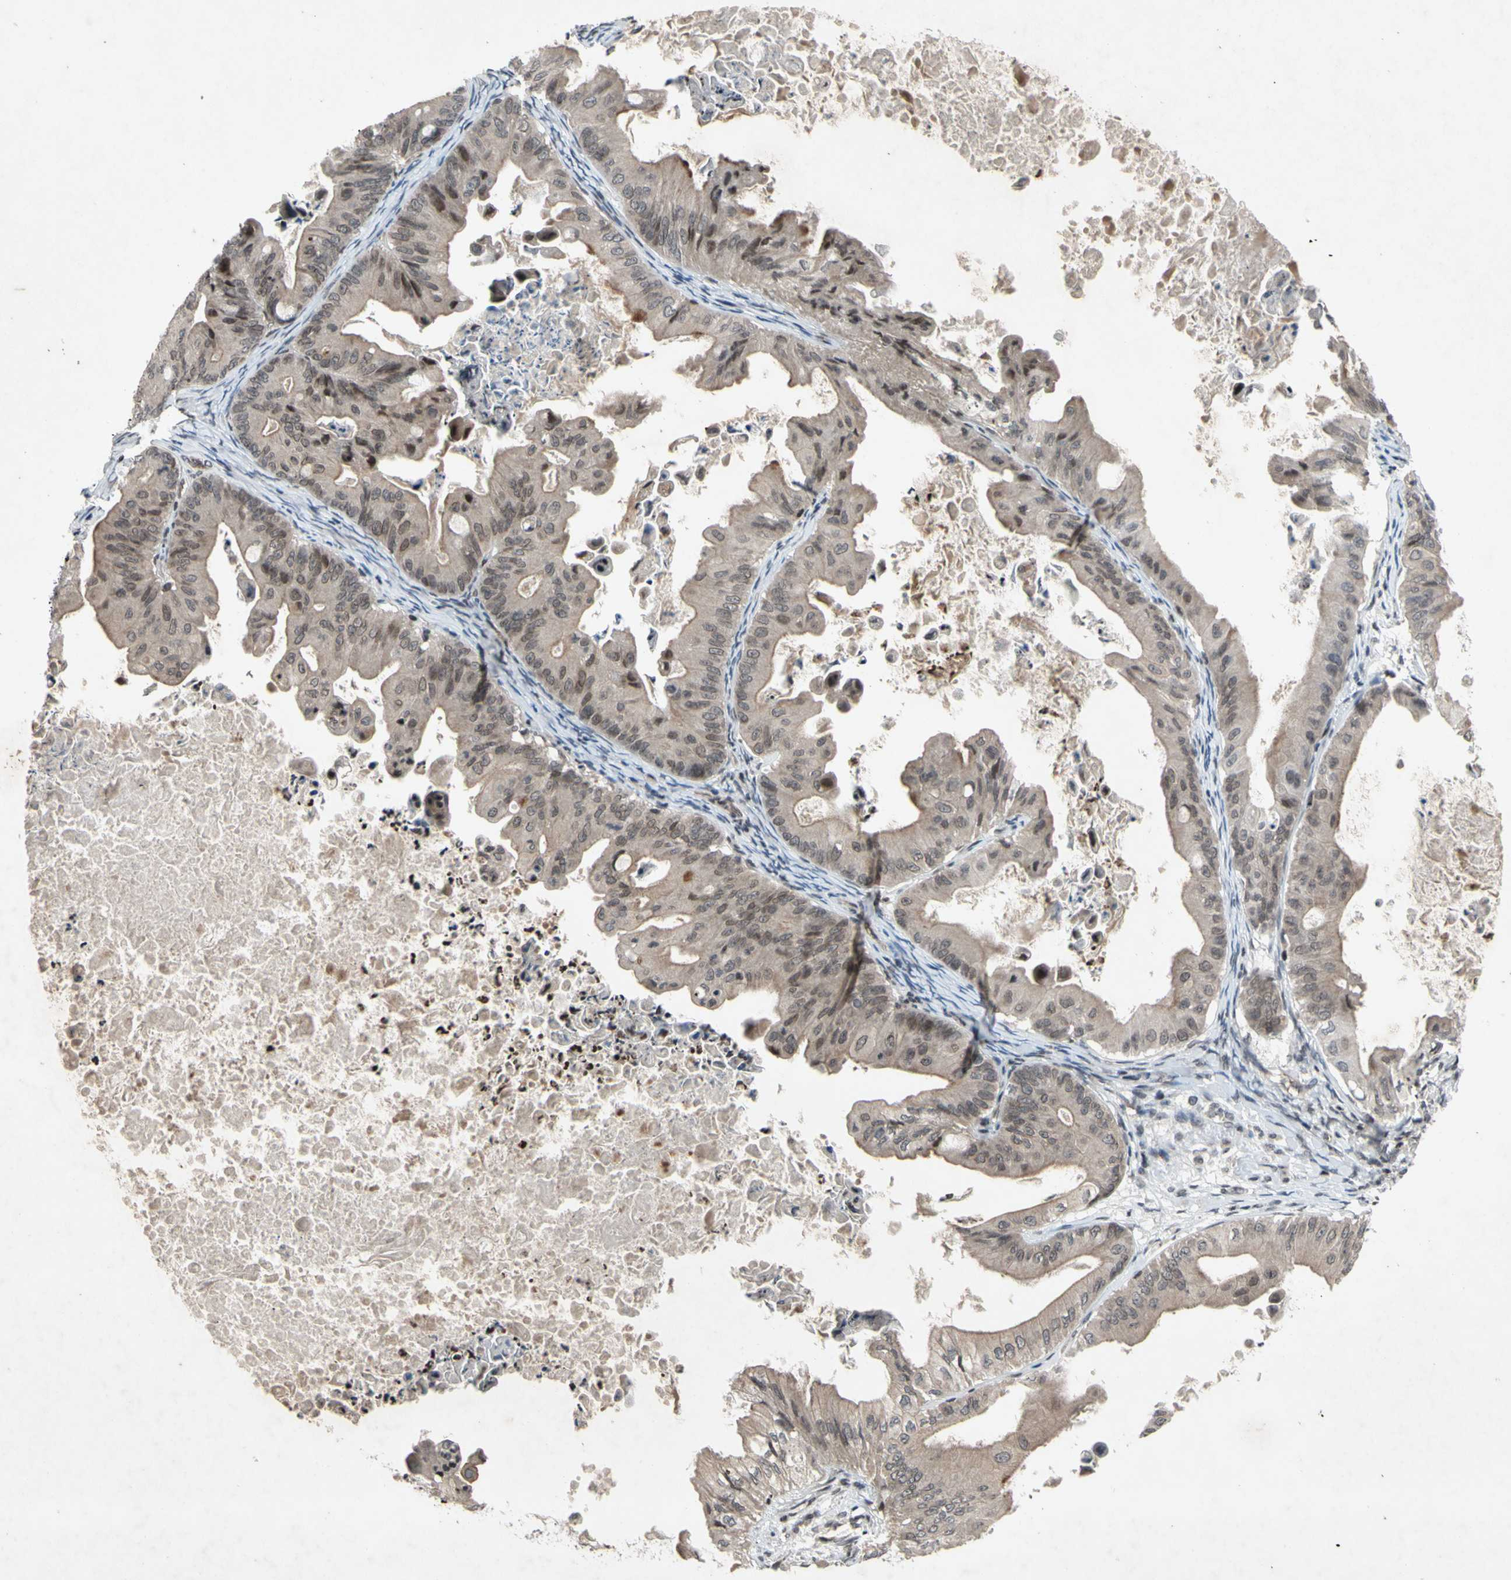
{"staining": {"intensity": "weak", "quantity": ">75%", "location": "cytoplasmic/membranous,nuclear"}, "tissue": "ovarian cancer", "cell_type": "Tumor cells", "image_type": "cancer", "snomed": [{"axis": "morphology", "description": "Cystadenocarcinoma, mucinous, NOS"}, {"axis": "topography", "description": "Ovary"}], "caption": "Brown immunohistochemical staining in ovarian cancer exhibits weak cytoplasmic/membranous and nuclear positivity in about >75% of tumor cells.", "gene": "XPO1", "patient": {"sex": "female", "age": 37}}